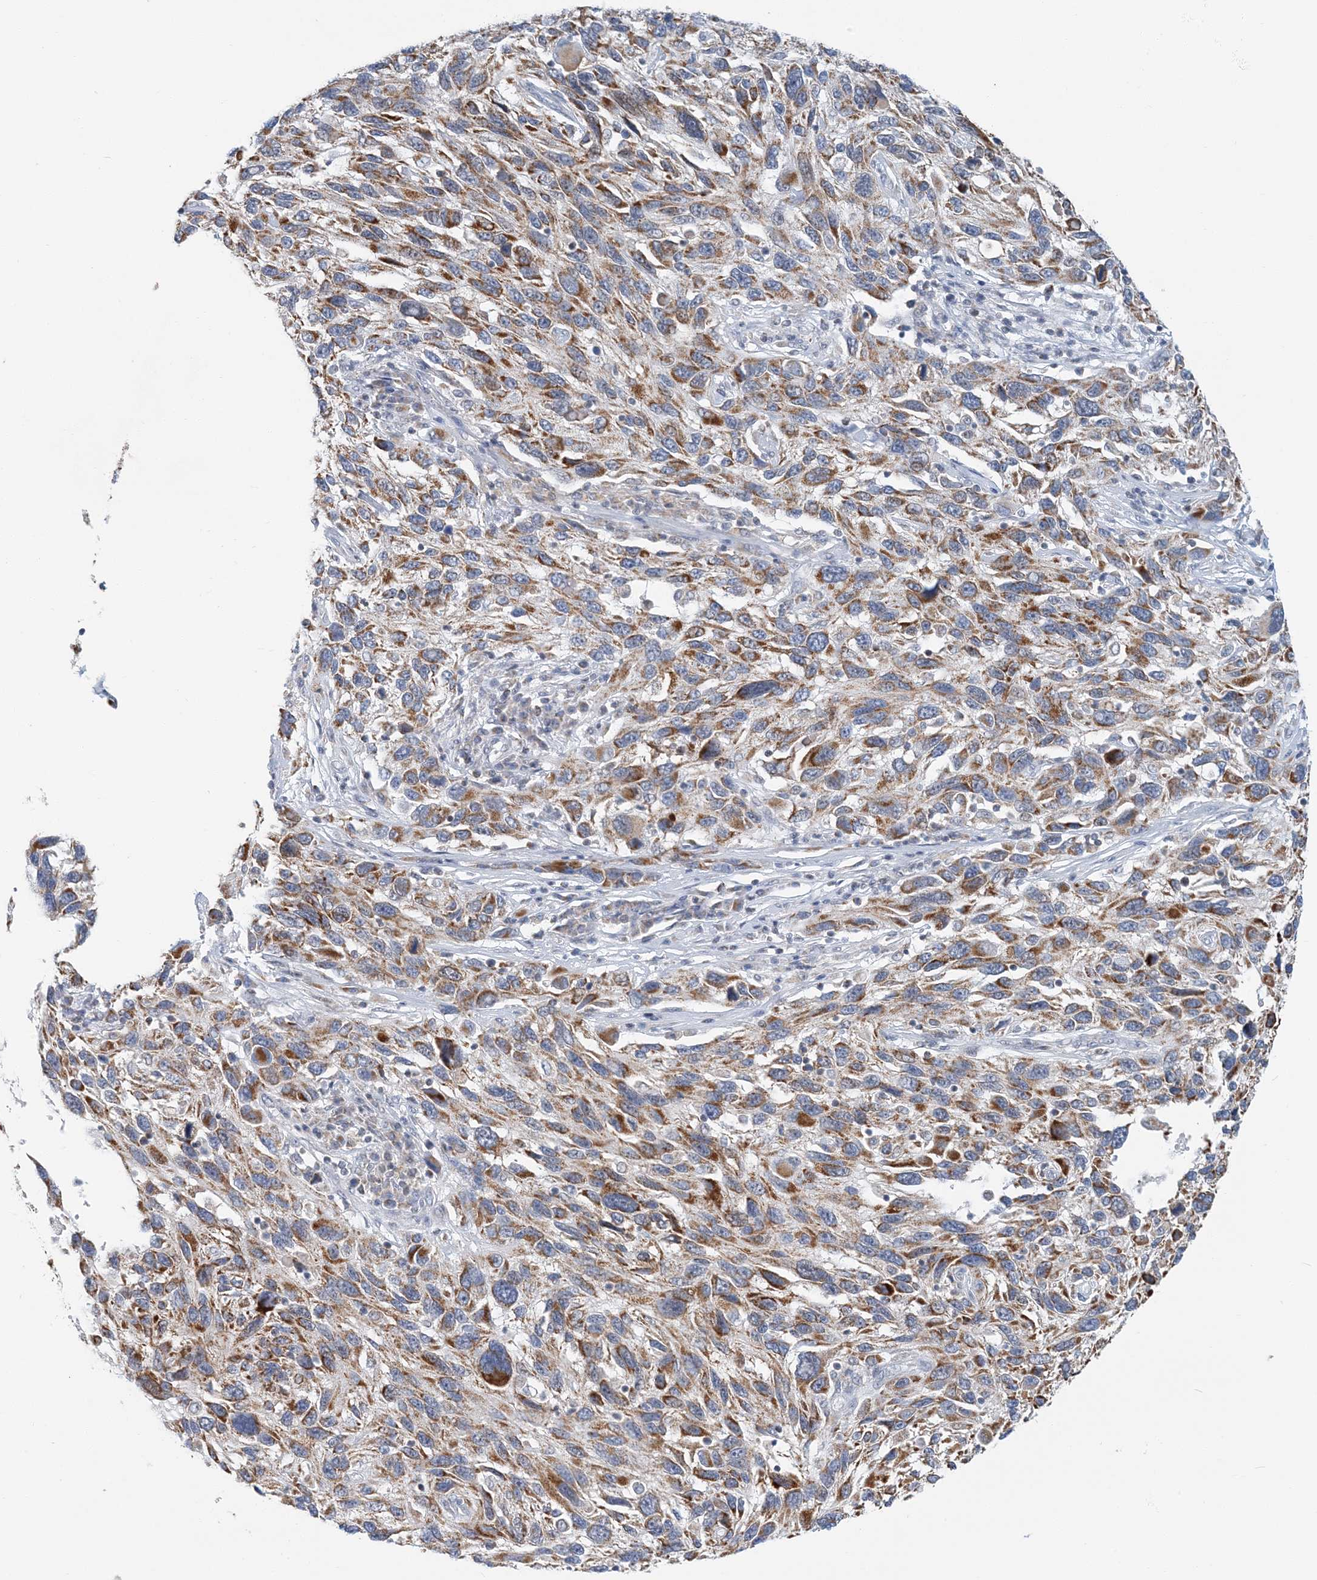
{"staining": {"intensity": "moderate", "quantity": ">75%", "location": "cytoplasmic/membranous"}, "tissue": "melanoma", "cell_type": "Tumor cells", "image_type": "cancer", "snomed": [{"axis": "morphology", "description": "Malignant melanoma, NOS"}, {"axis": "topography", "description": "Skin"}], "caption": "Immunohistochemistry histopathology image of melanoma stained for a protein (brown), which reveals medium levels of moderate cytoplasmic/membranous expression in about >75% of tumor cells.", "gene": "BDH1", "patient": {"sex": "male", "age": 53}}